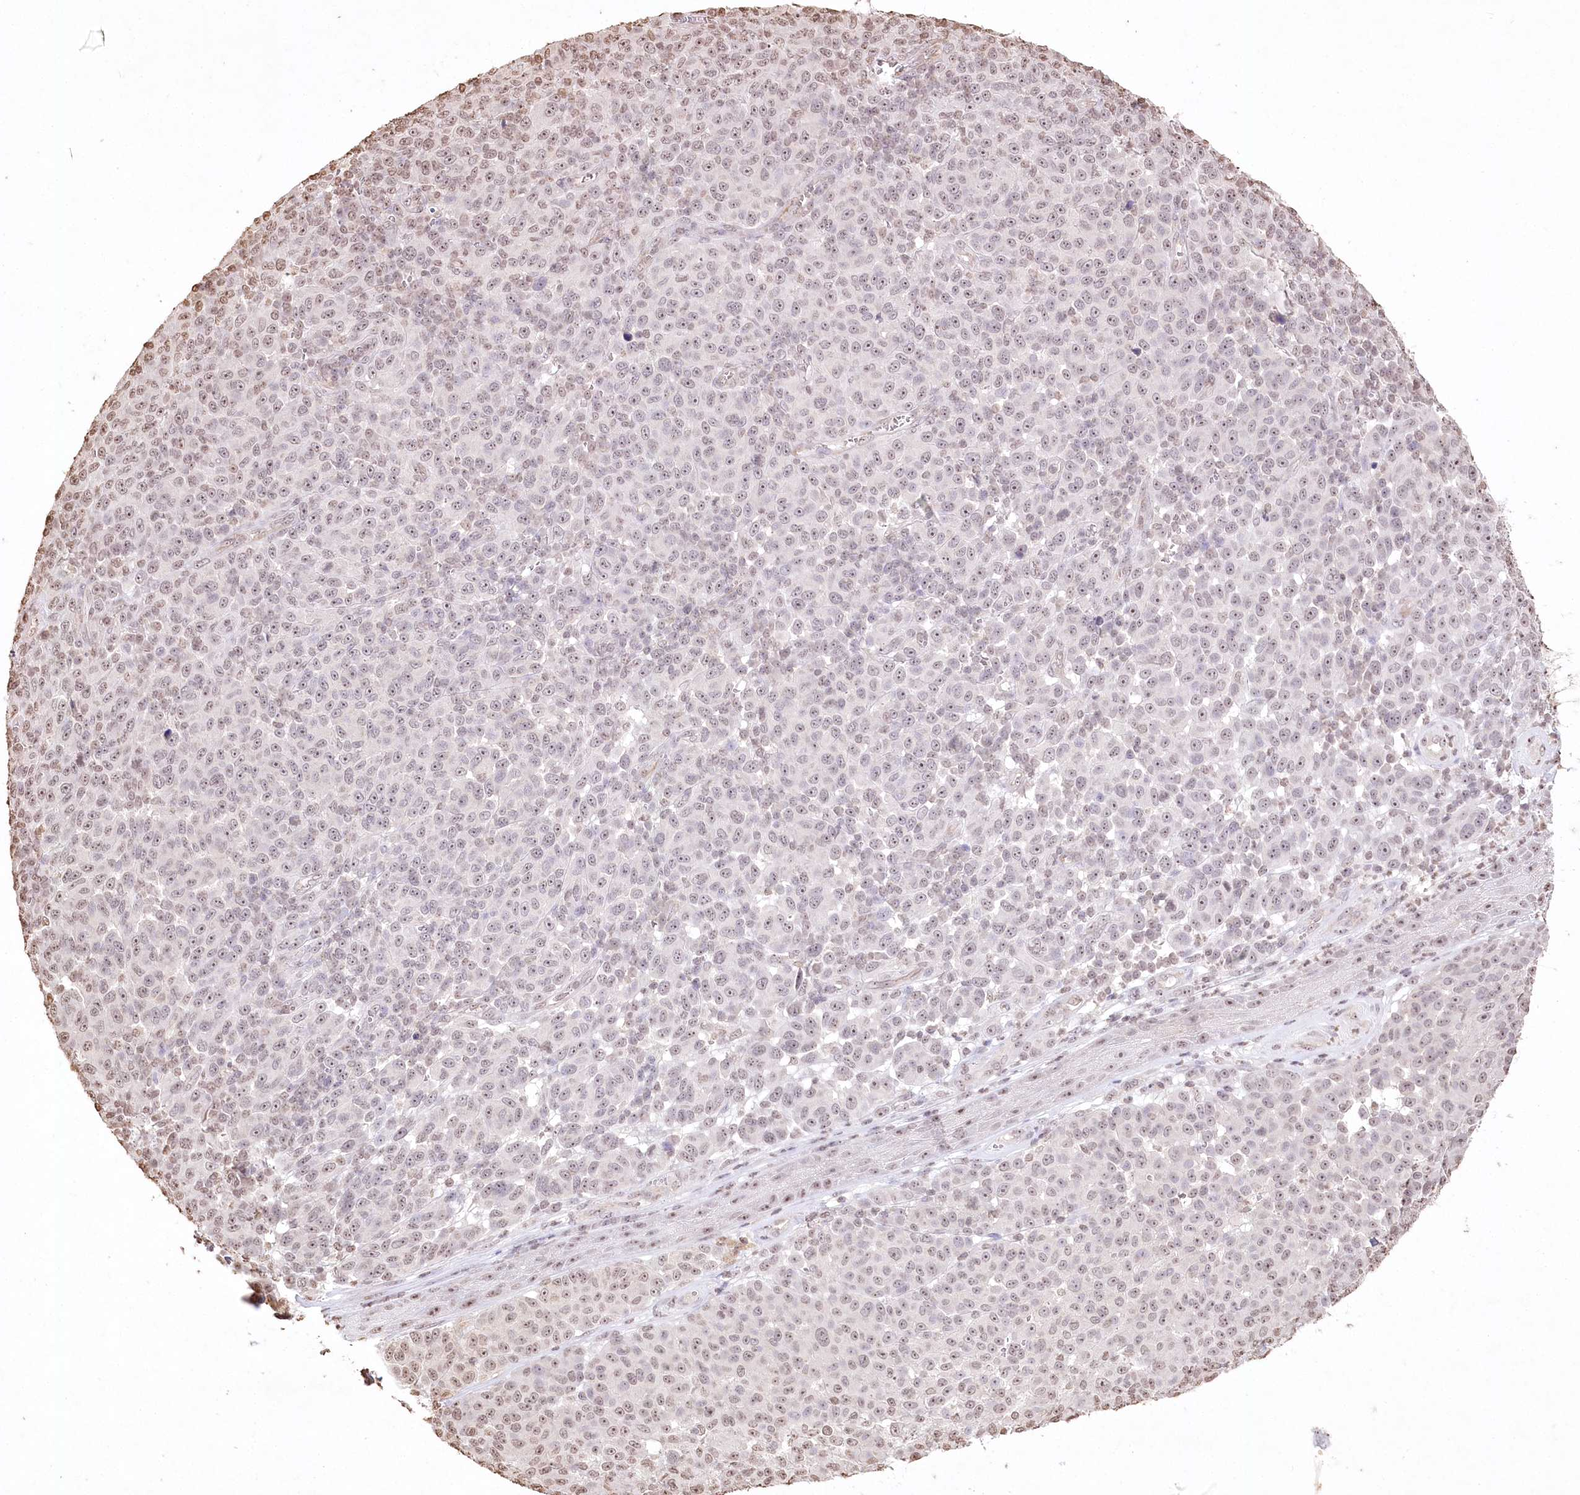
{"staining": {"intensity": "weak", "quantity": "25%-75%", "location": "nuclear"}, "tissue": "melanoma", "cell_type": "Tumor cells", "image_type": "cancer", "snomed": [{"axis": "morphology", "description": "Malignant melanoma, NOS"}, {"axis": "topography", "description": "Skin"}], "caption": "IHC micrograph of human melanoma stained for a protein (brown), which displays low levels of weak nuclear positivity in approximately 25%-75% of tumor cells.", "gene": "DMXL1", "patient": {"sex": "male", "age": 49}}